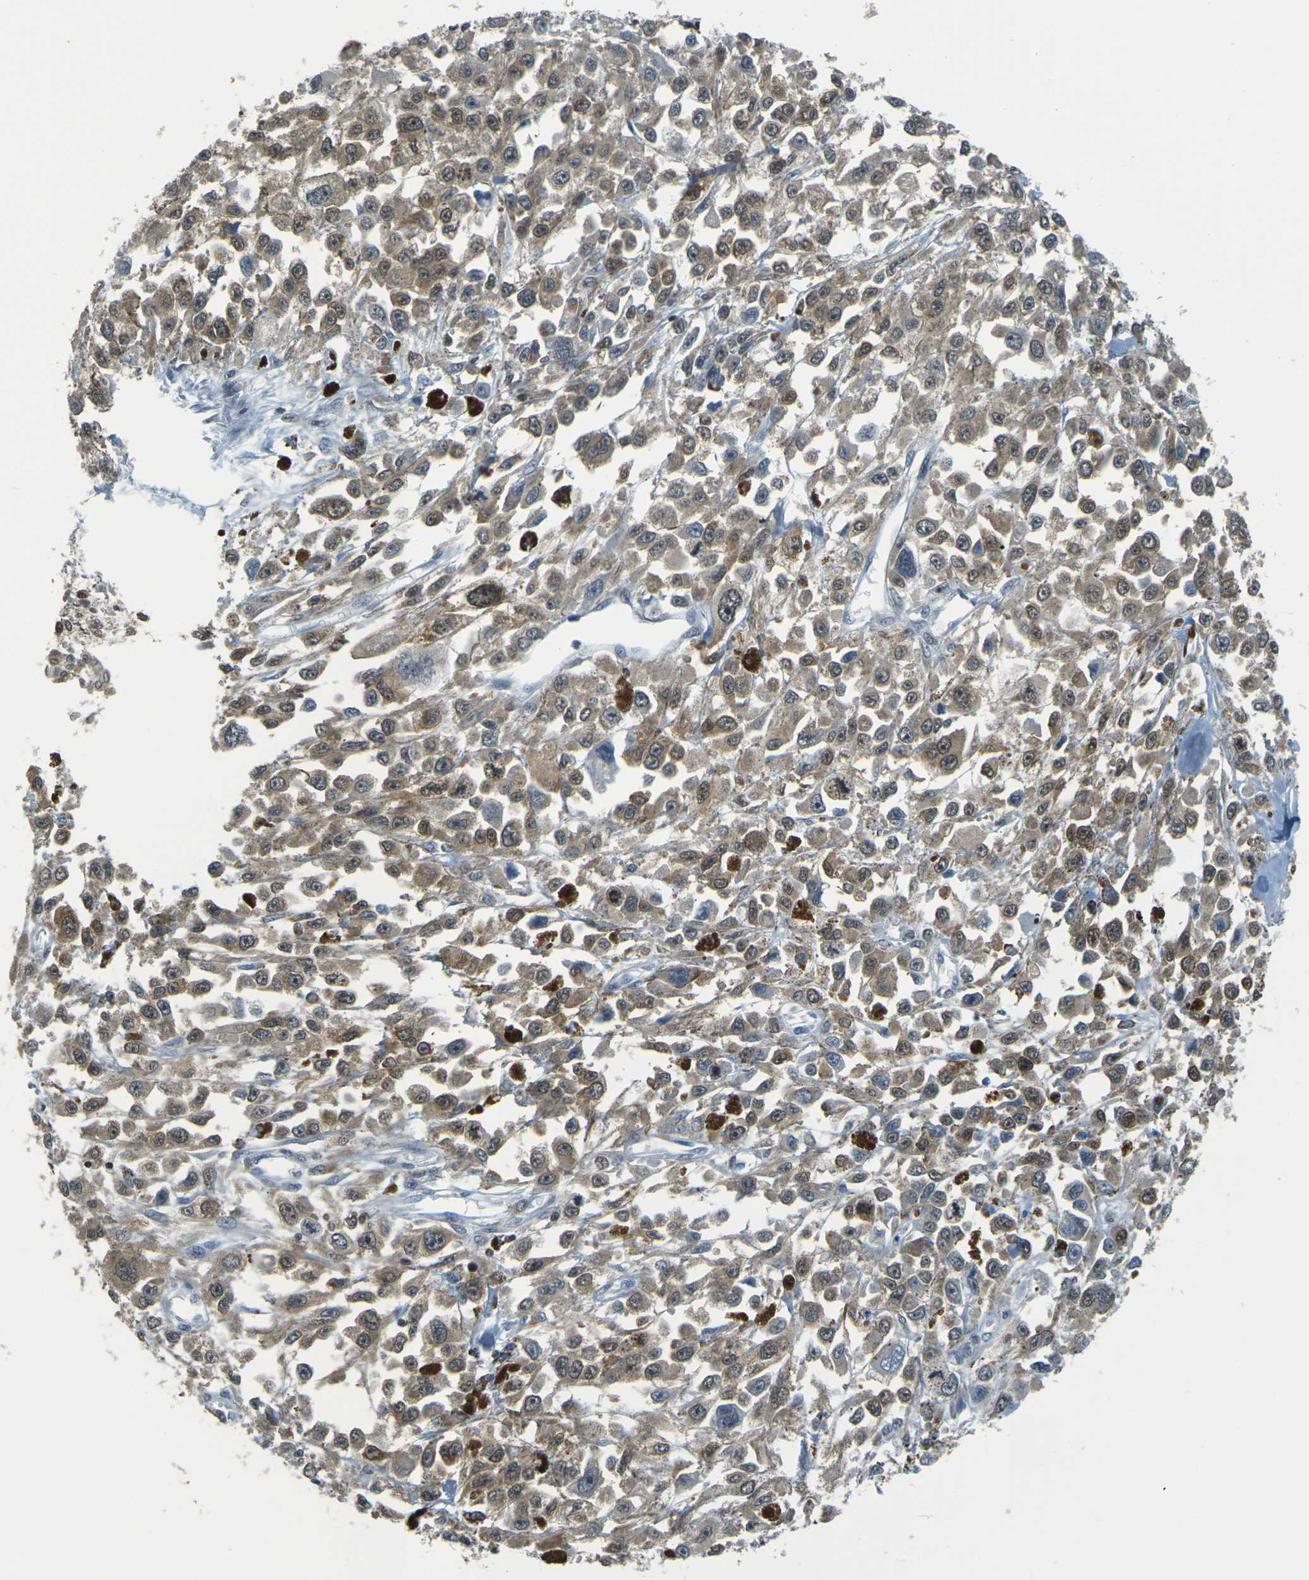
{"staining": {"intensity": "moderate", "quantity": ">75%", "location": "cytoplasmic/membranous,nuclear"}, "tissue": "melanoma", "cell_type": "Tumor cells", "image_type": "cancer", "snomed": [{"axis": "morphology", "description": "Malignant melanoma, Metastatic site"}, {"axis": "topography", "description": "Lymph node"}], "caption": "Protein expression analysis of human malignant melanoma (metastatic site) reveals moderate cytoplasmic/membranous and nuclear staining in about >75% of tumor cells.", "gene": "NHEJ1", "patient": {"sex": "male", "age": 59}}